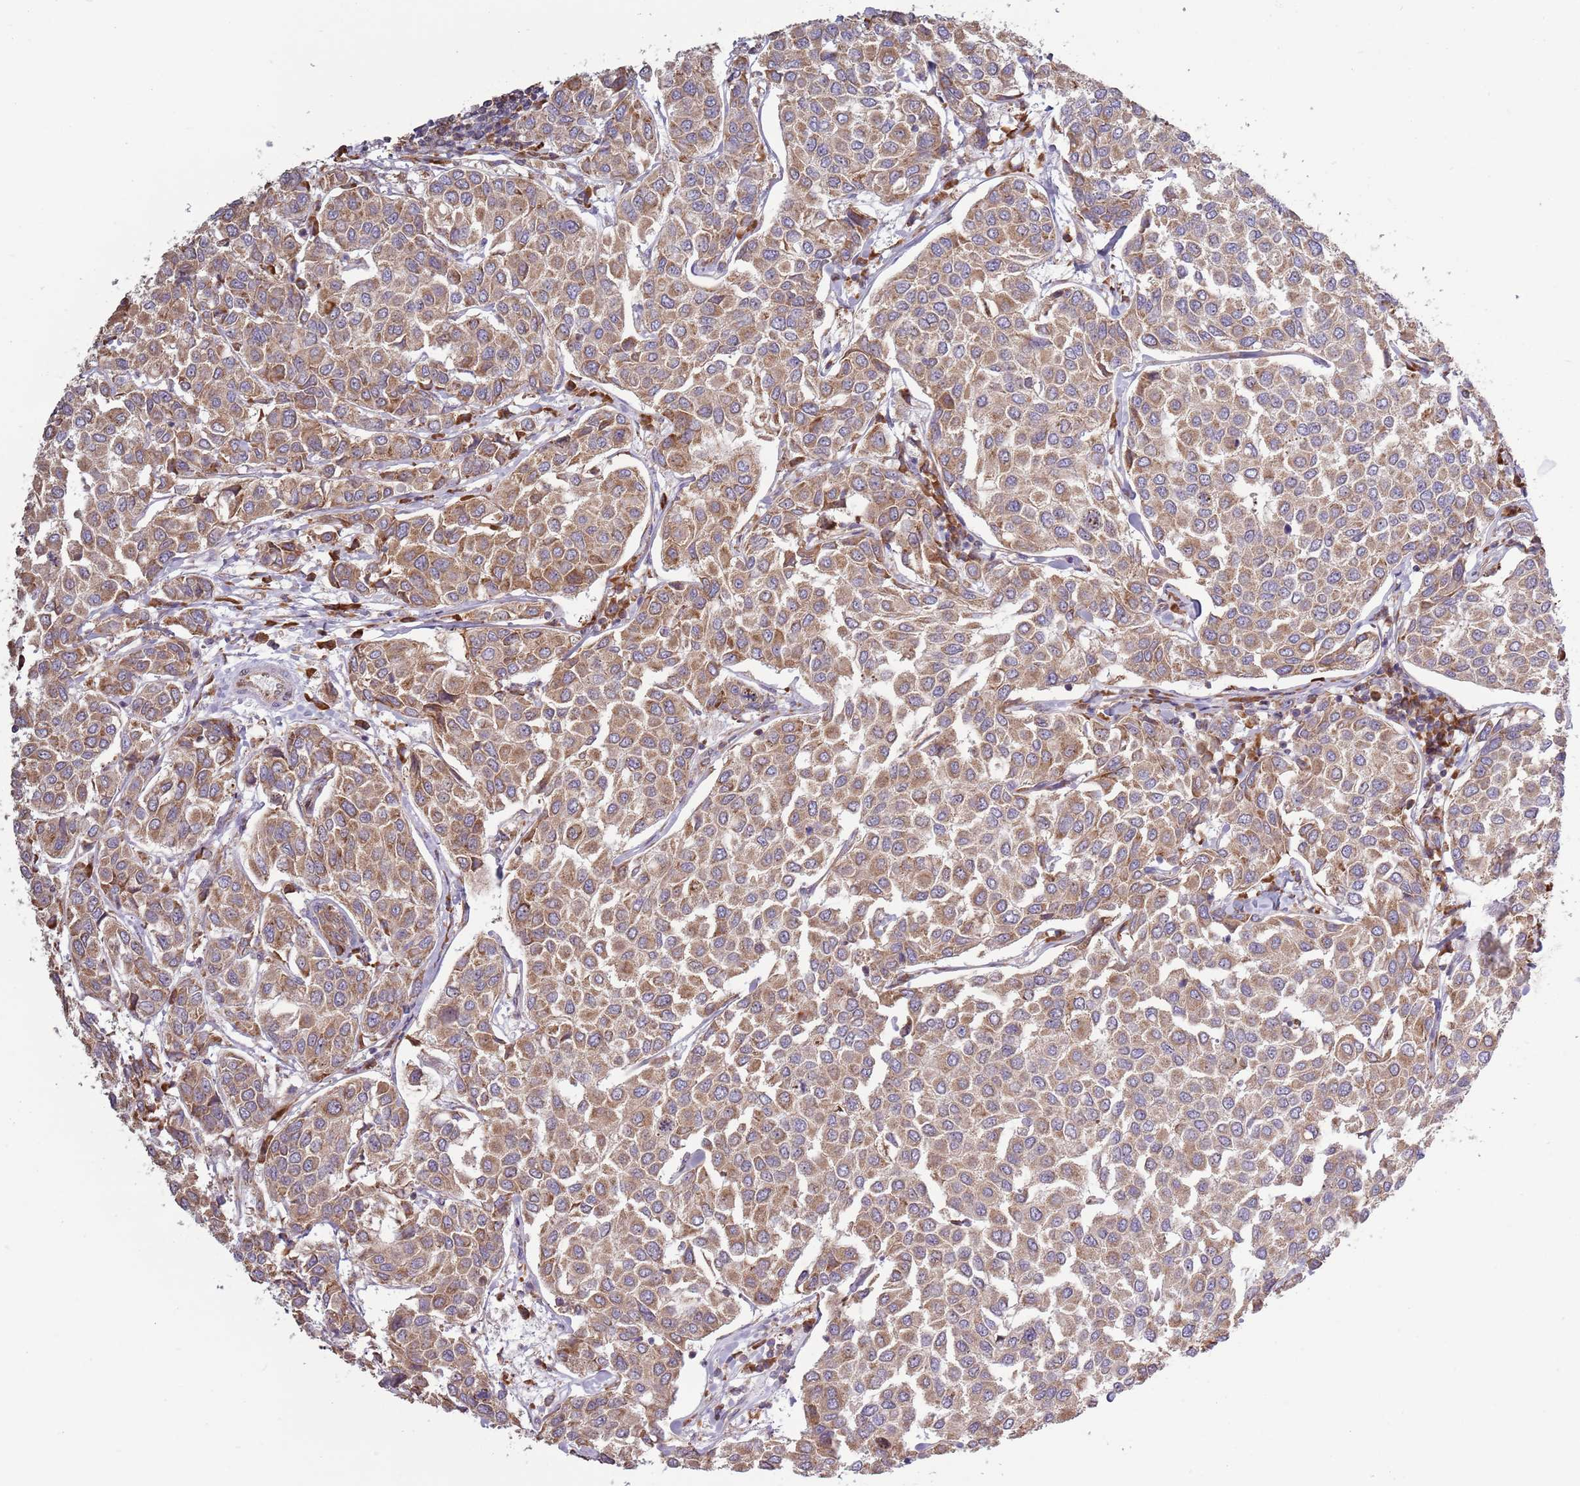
{"staining": {"intensity": "moderate", "quantity": ">75%", "location": "cytoplasmic/membranous"}, "tissue": "breast cancer", "cell_type": "Tumor cells", "image_type": "cancer", "snomed": [{"axis": "morphology", "description": "Duct carcinoma"}, {"axis": "topography", "description": "Breast"}], "caption": "Immunohistochemical staining of breast cancer (invasive ductal carcinoma) exhibits medium levels of moderate cytoplasmic/membranous expression in approximately >75% of tumor cells.", "gene": "RPL17-C18orf32", "patient": {"sex": "female", "age": 55}}